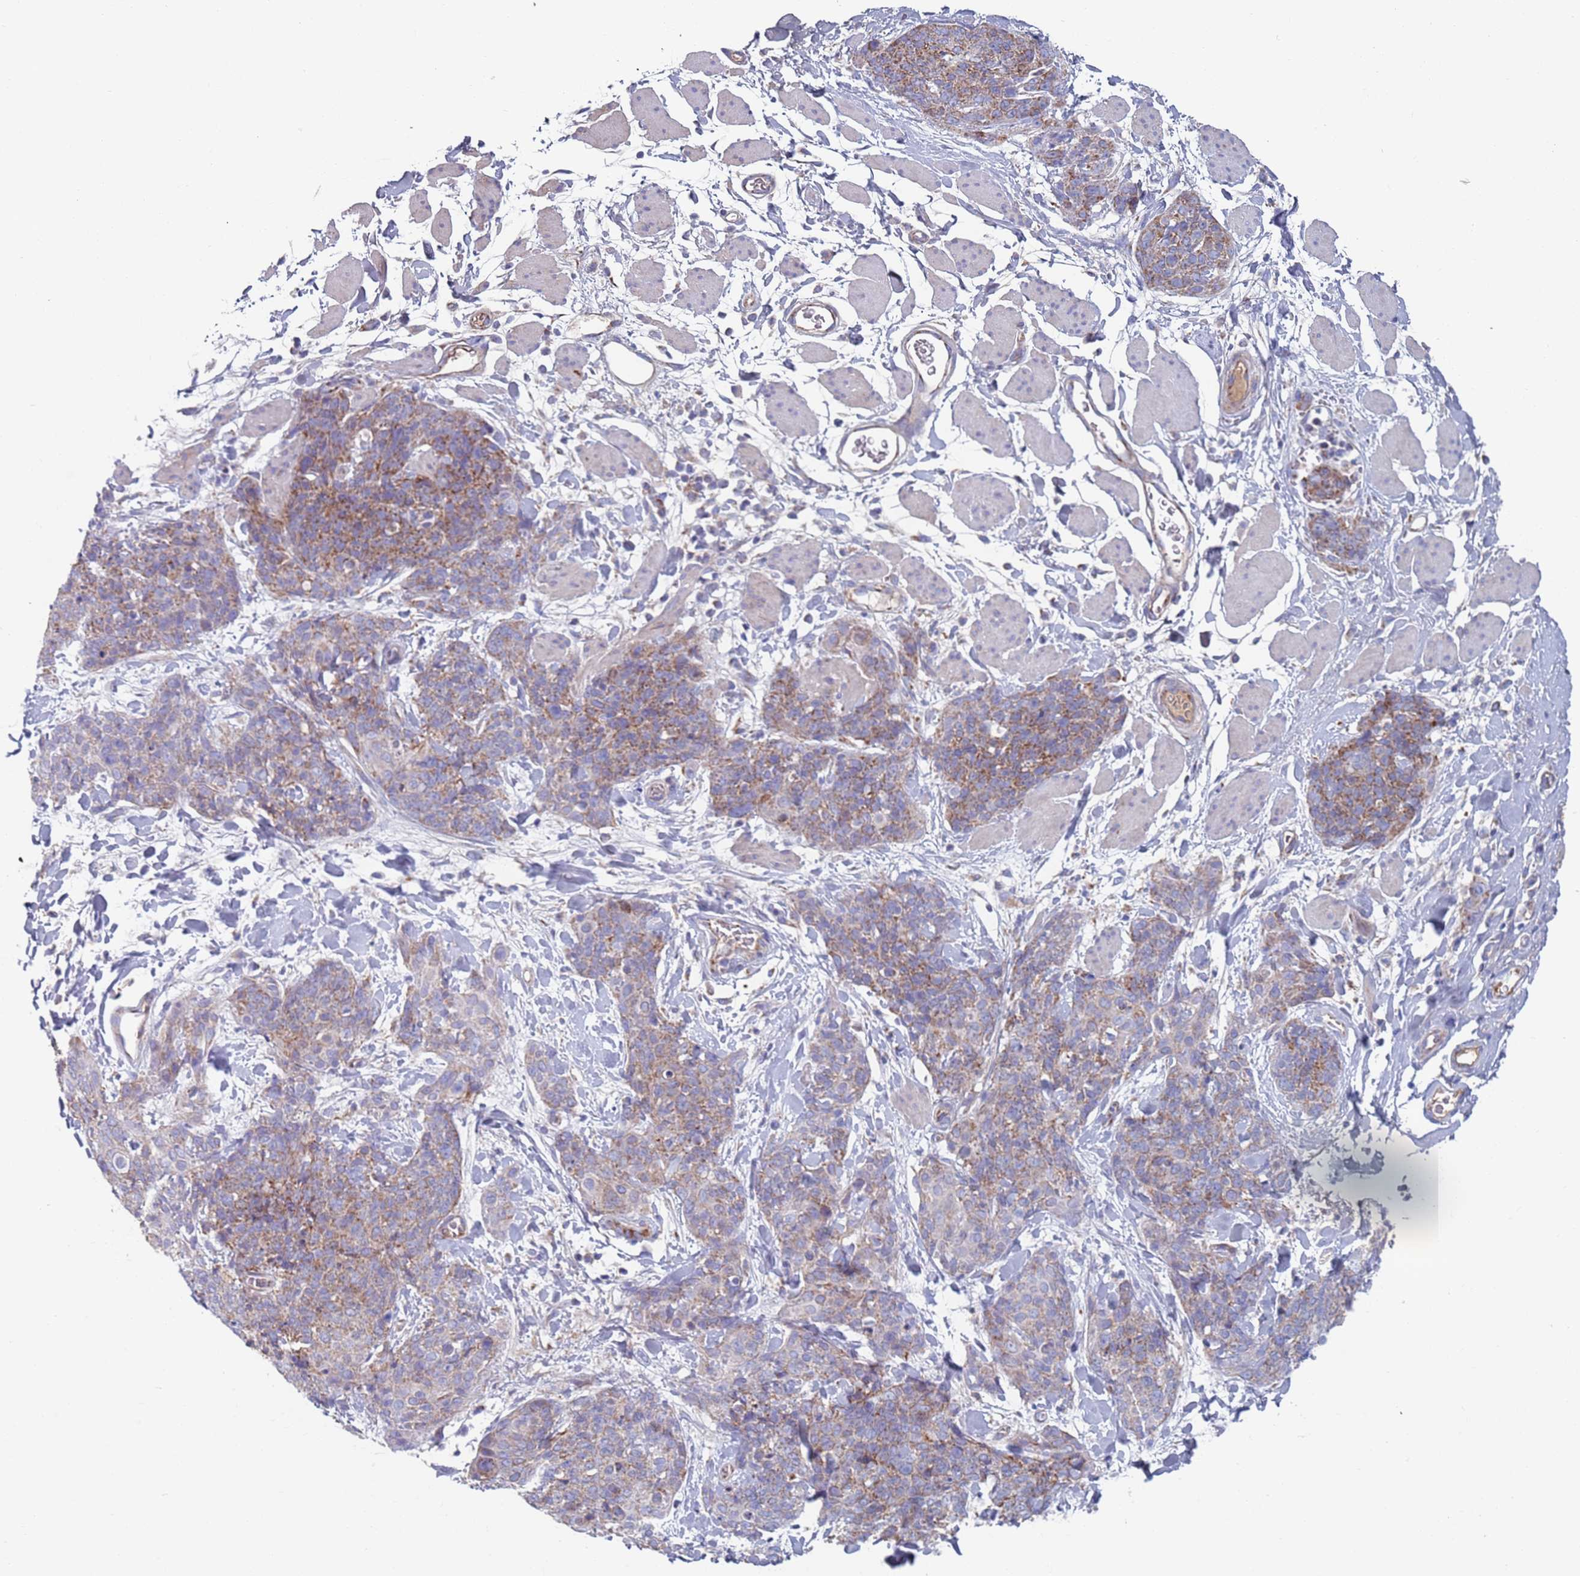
{"staining": {"intensity": "moderate", "quantity": "25%-75%", "location": "cytoplasmic/membranous"}, "tissue": "skin cancer", "cell_type": "Tumor cells", "image_type": "cancer", "snomed": [{"axis": "morphology", "description": "Squamous cell carcinoma, NOS"}, {"axis": "topography", "description": "Skin"}, {"axis": "topography", "description": "Vulva"}], "caption": "Protein analysis of skin cancer (squamous cell carcinoma) tissue shows moderate cytoplasmic/membranous expression in approximately 25%-75% of tumor cells. (DAB = brown stain, brightfield microscopy at high magnification).", "gene": "MRPL22", "patient": {"sex": "female", "age": 85}}